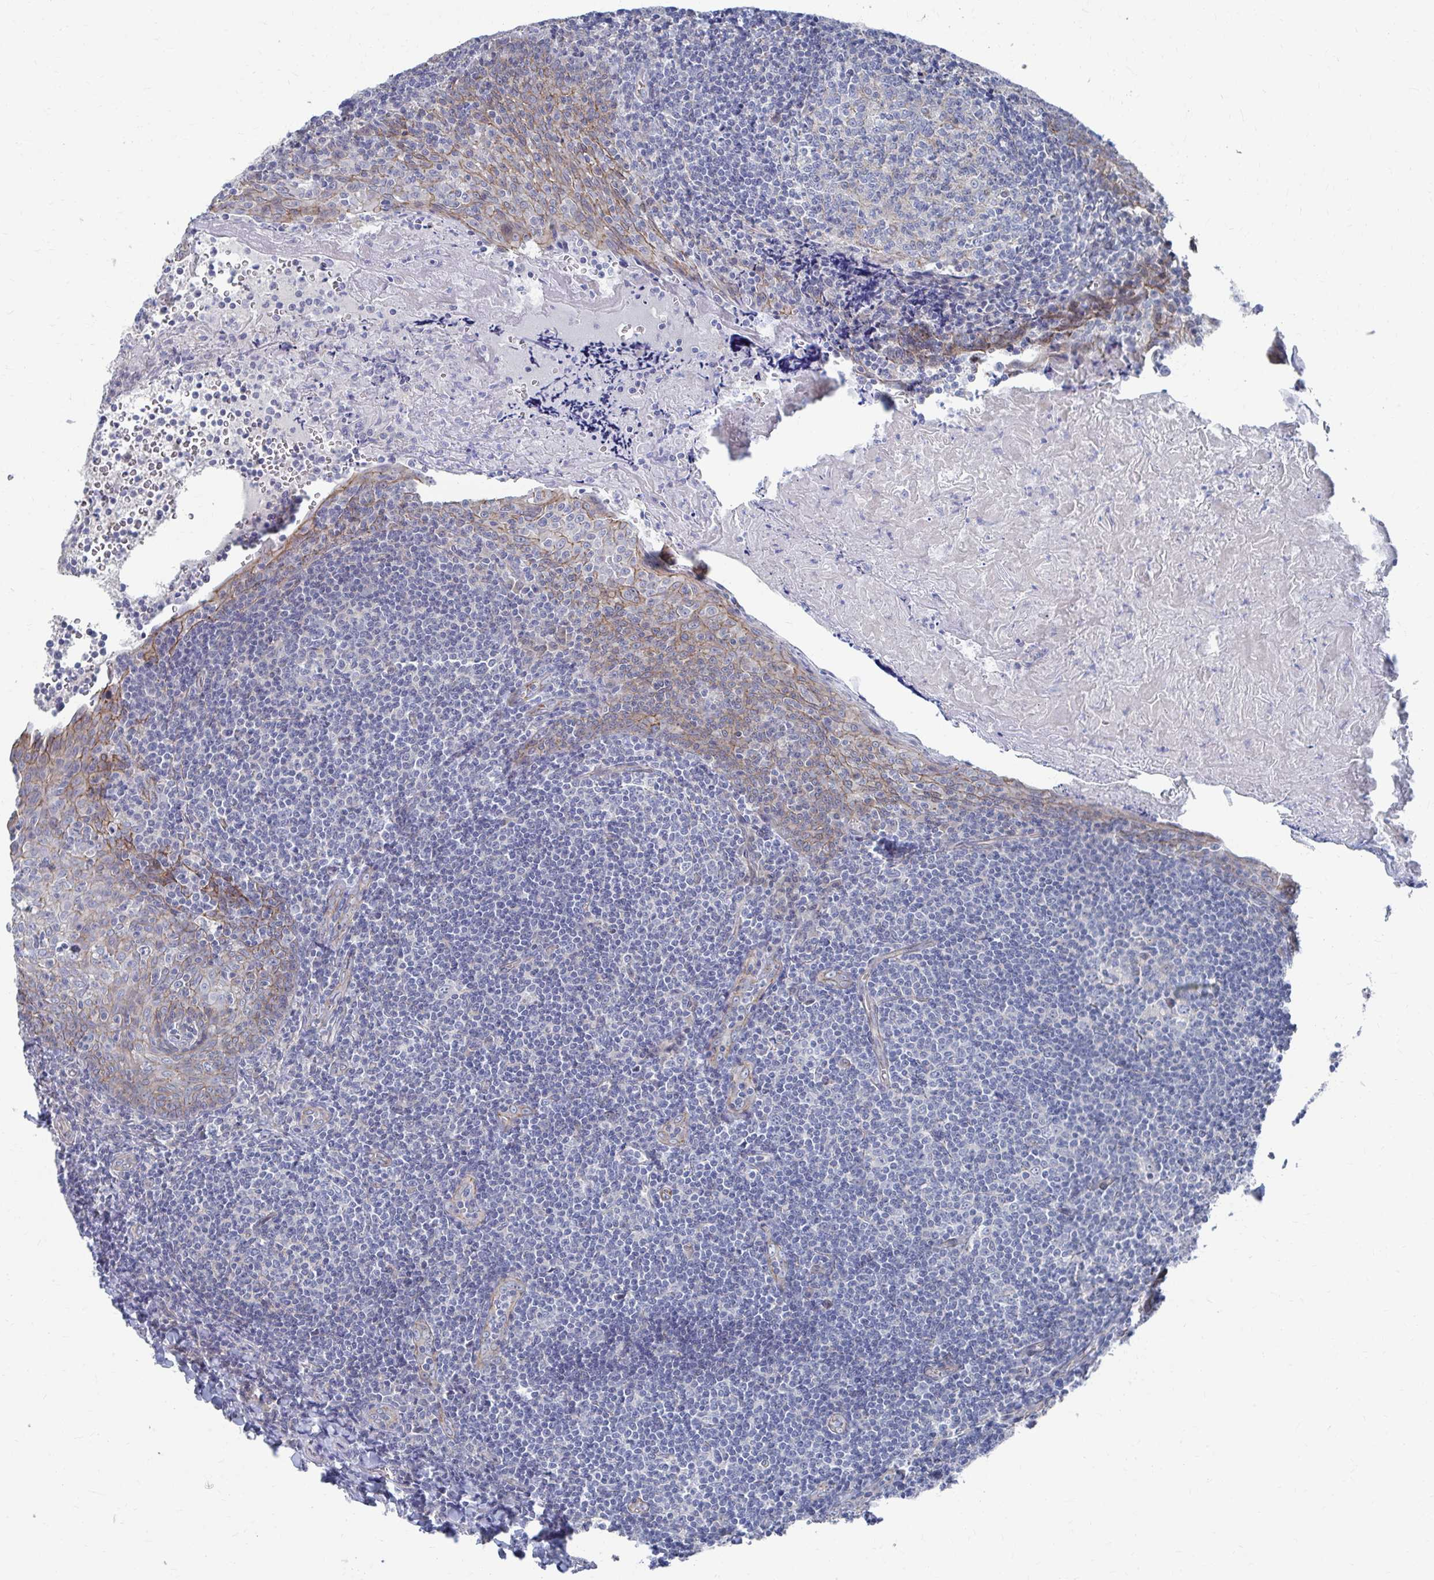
{"staining": {"intensity": "negative", "quantity": "none", "location": "none"}, "tissue": "tonsil", "cell_type": "Germinal center cells", "image_type": "normal", "snomed": [{"axis": "morphology", "description": "Normal tissue, NOS"}, {"axis": "morphology", "description": "Inflammation, NOS"}, {"axis": "topography", "description": "Tonsil"}], "caption": "High magnification brightfield microscopy of unremarkable tonsil stained with DAB (3,3'-diaminobenzidine) (brown) and counterstained with hematoxylin (blue): germinal center cells show no significant staining. Brightfield microscopy of immunohistochemistry stained with DAB (3,3'-diaminobenzidine) (brown) and hematoxylin (blue), captured at high magnification.", "gene": "PLEKHG7", "patient": {"sex": "female", "age": 31}}